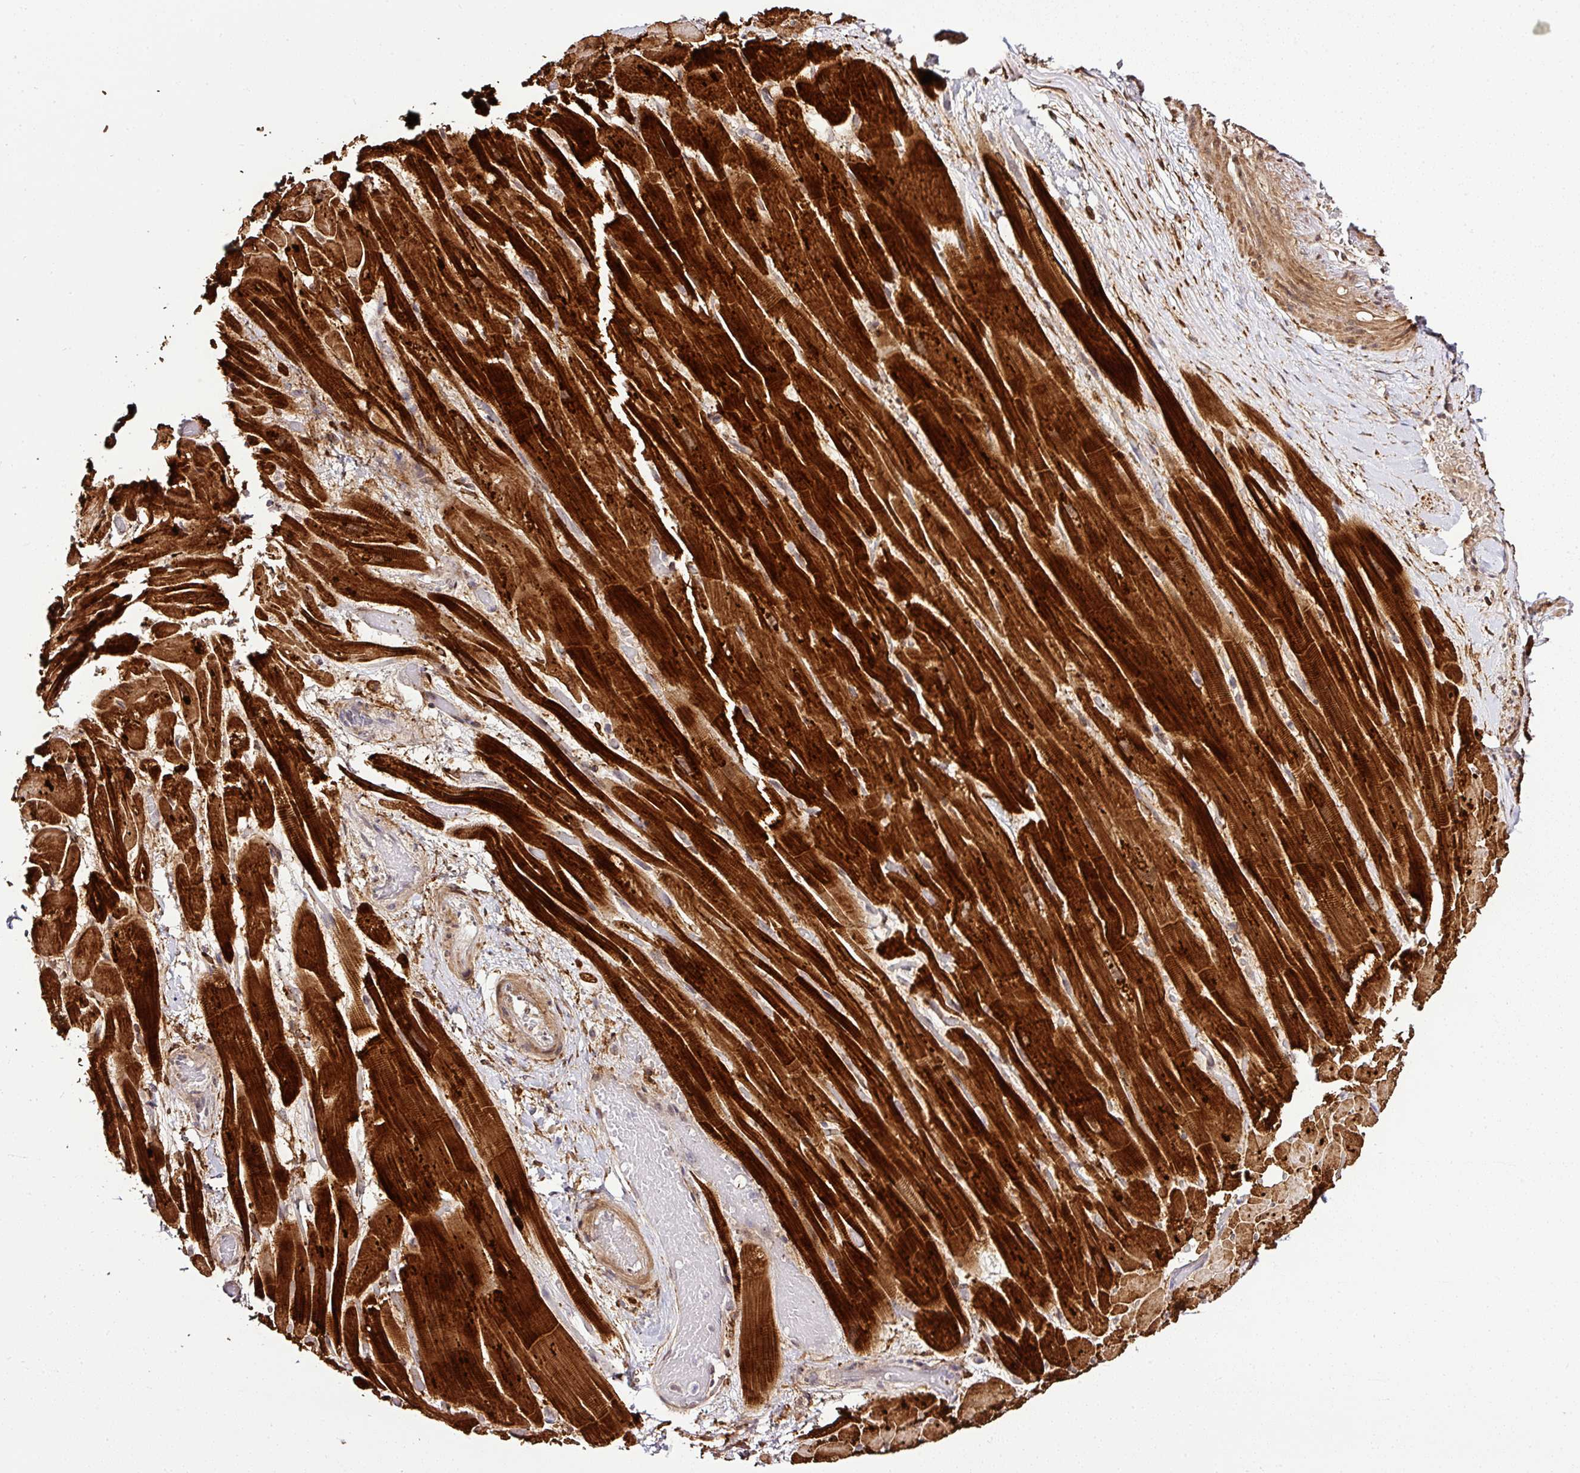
{"staining": {"intensity": "strong", "quantity": ">75%", "location": "cytoplasmic/membranous"}, "tissue": "heart muscle", "cell_type": "Cardiomyocytes", "image_type": "normal", "snomed": [{"axis": "morphology", "description": "Normal tissue, NOS"}, {"axis": "topography", "description": "Heart"}], "caption": "DAB (3,3'-diaminobenzidine) immunohistochemical staining of normal heart muscle displays strong cytoplasmic/membranous protein expression in approximately >75% of cardiomyocytes.", "gene": "FAM153A", "patient": {"sex": "male", "age": 37}}